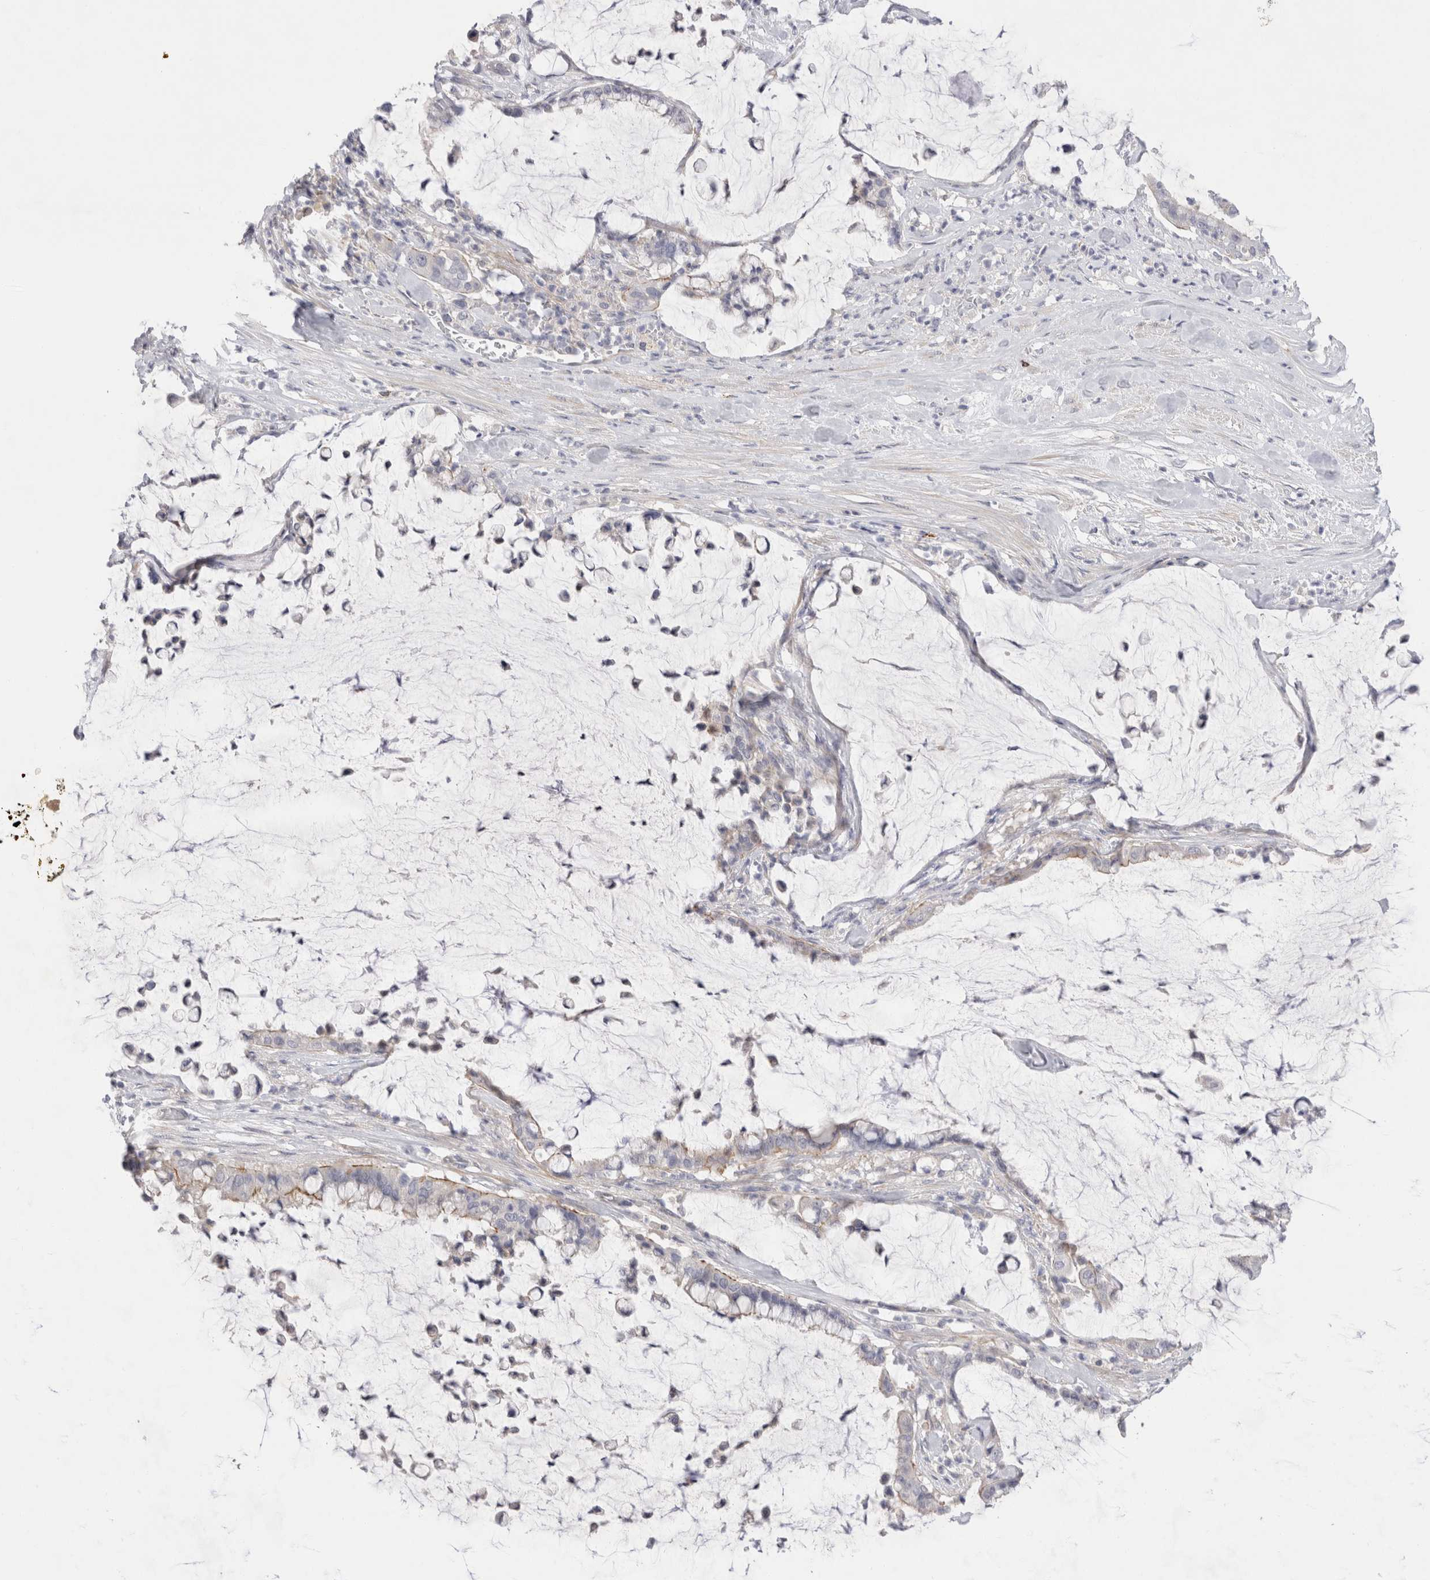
{"staining": {"intensity": "negative", "quantity": "none", "location": "none"}, "tissue": "pancreatic cancer", "cell_type": "Tumor cells", "image_type": "cancer", "snomed": [{"axis": "morphology", "description": "Adenocarcinoma, NOS"}, {"axis": "topography", "description": "Pancreas"}], "caption": "This is an IHC photomicrograph of pancreatic adenocarcinoma. There is no positivity in tumor cells.", "gene": "SPINK2", "patient": {"sex": "male", "age": 41}}